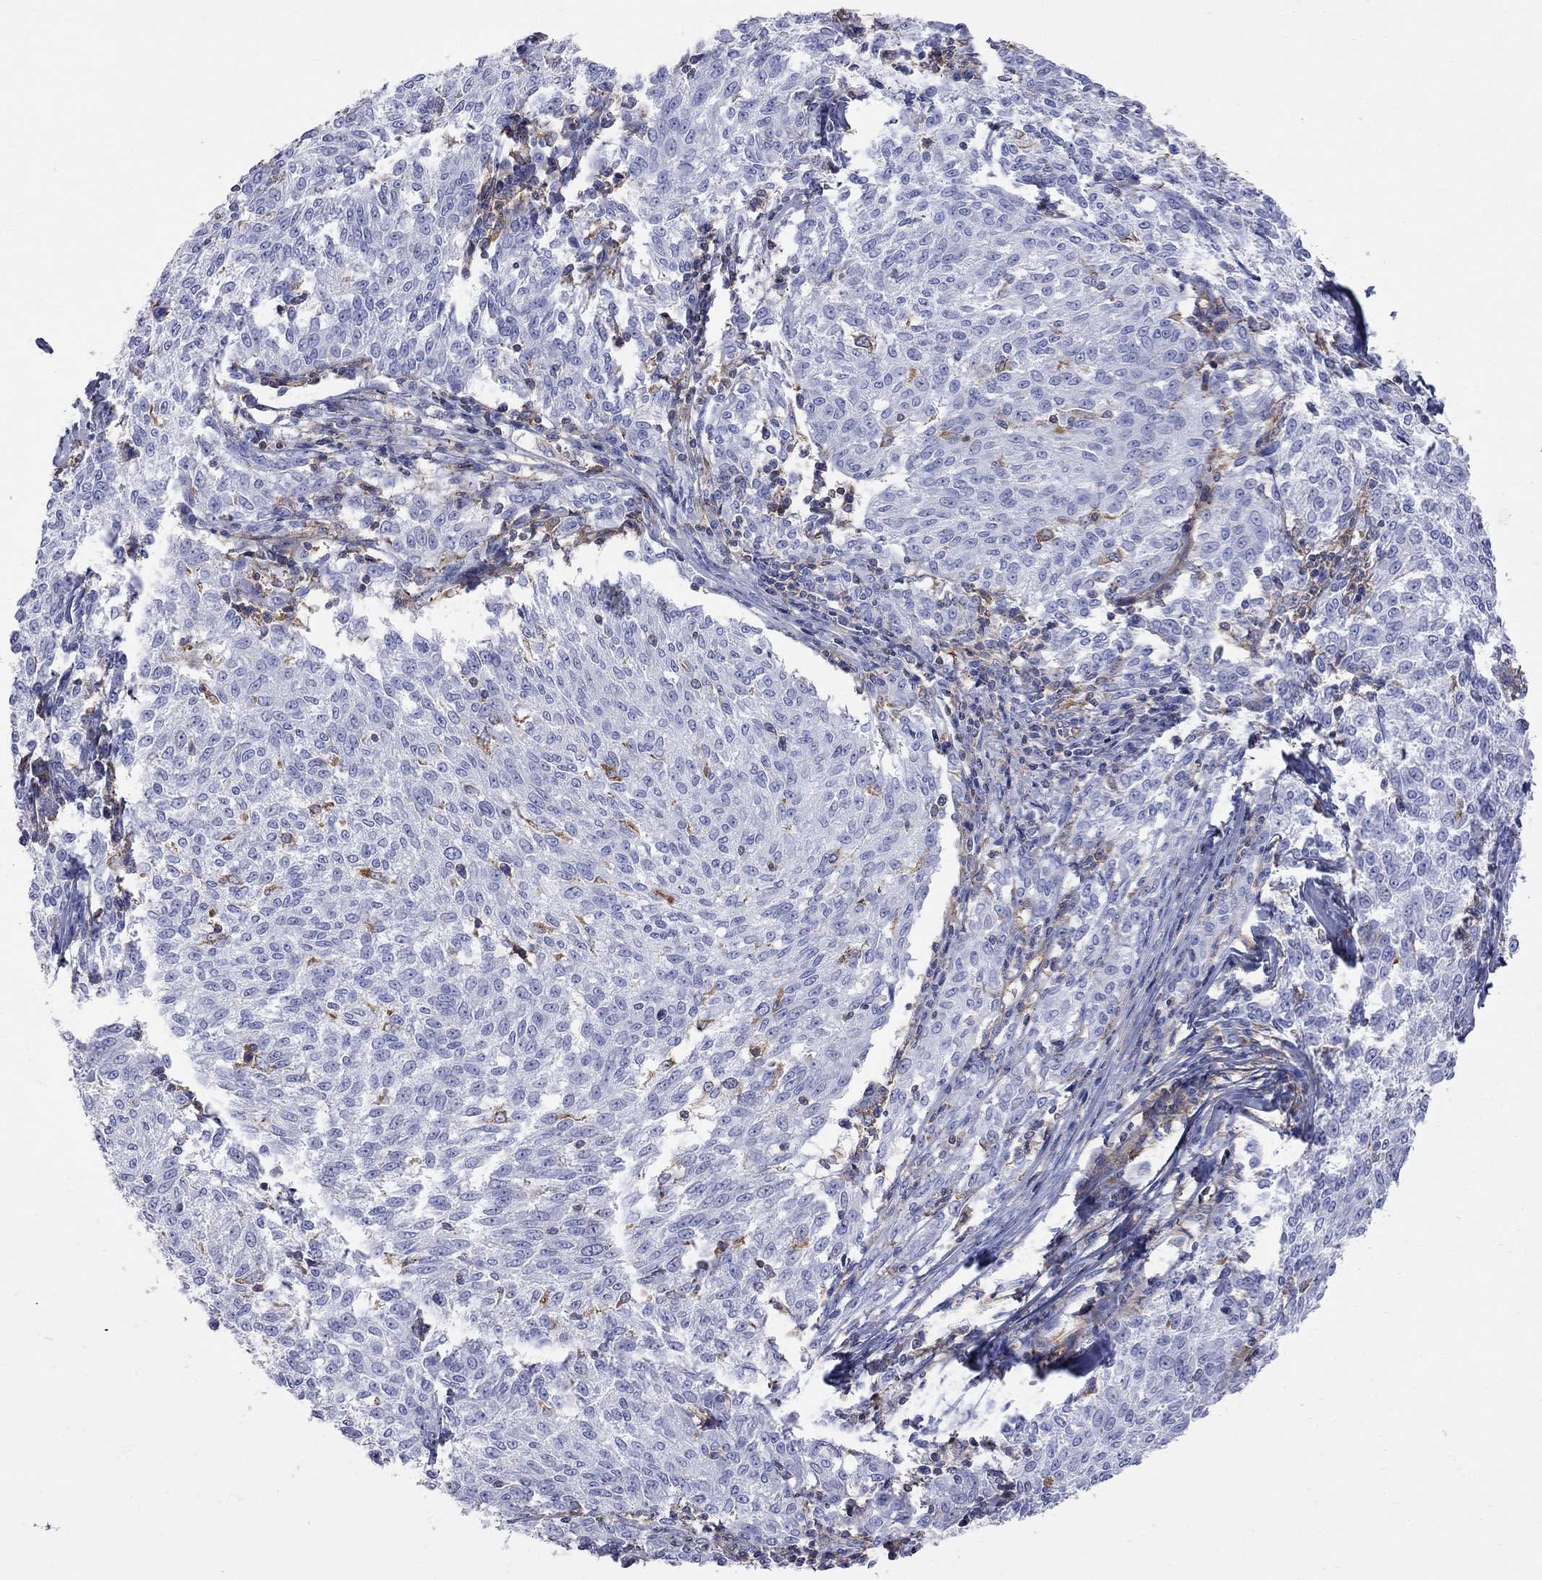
{"staining": {"intensity": "negative", "quantity": "none", "location": "none"}, "tissue": "melanoma", "cell_type": "Tumor cells", "image_type": "cancer", "snomed": [{"axis": "morphology", "description": "Malignant melanoma, NOS"}, {"axis": "topography", "description": "Skin"}], "caption": "Tumor cells show no significant positivity in malignant melanoma. The staining was performed using DAB to visualize the protein expression in brown, while the nuclei were stained in blue with hematoxylin (Magnification: 20x).", "gene": "ABI3", "patient": {"sex": "female", "age": 72}}